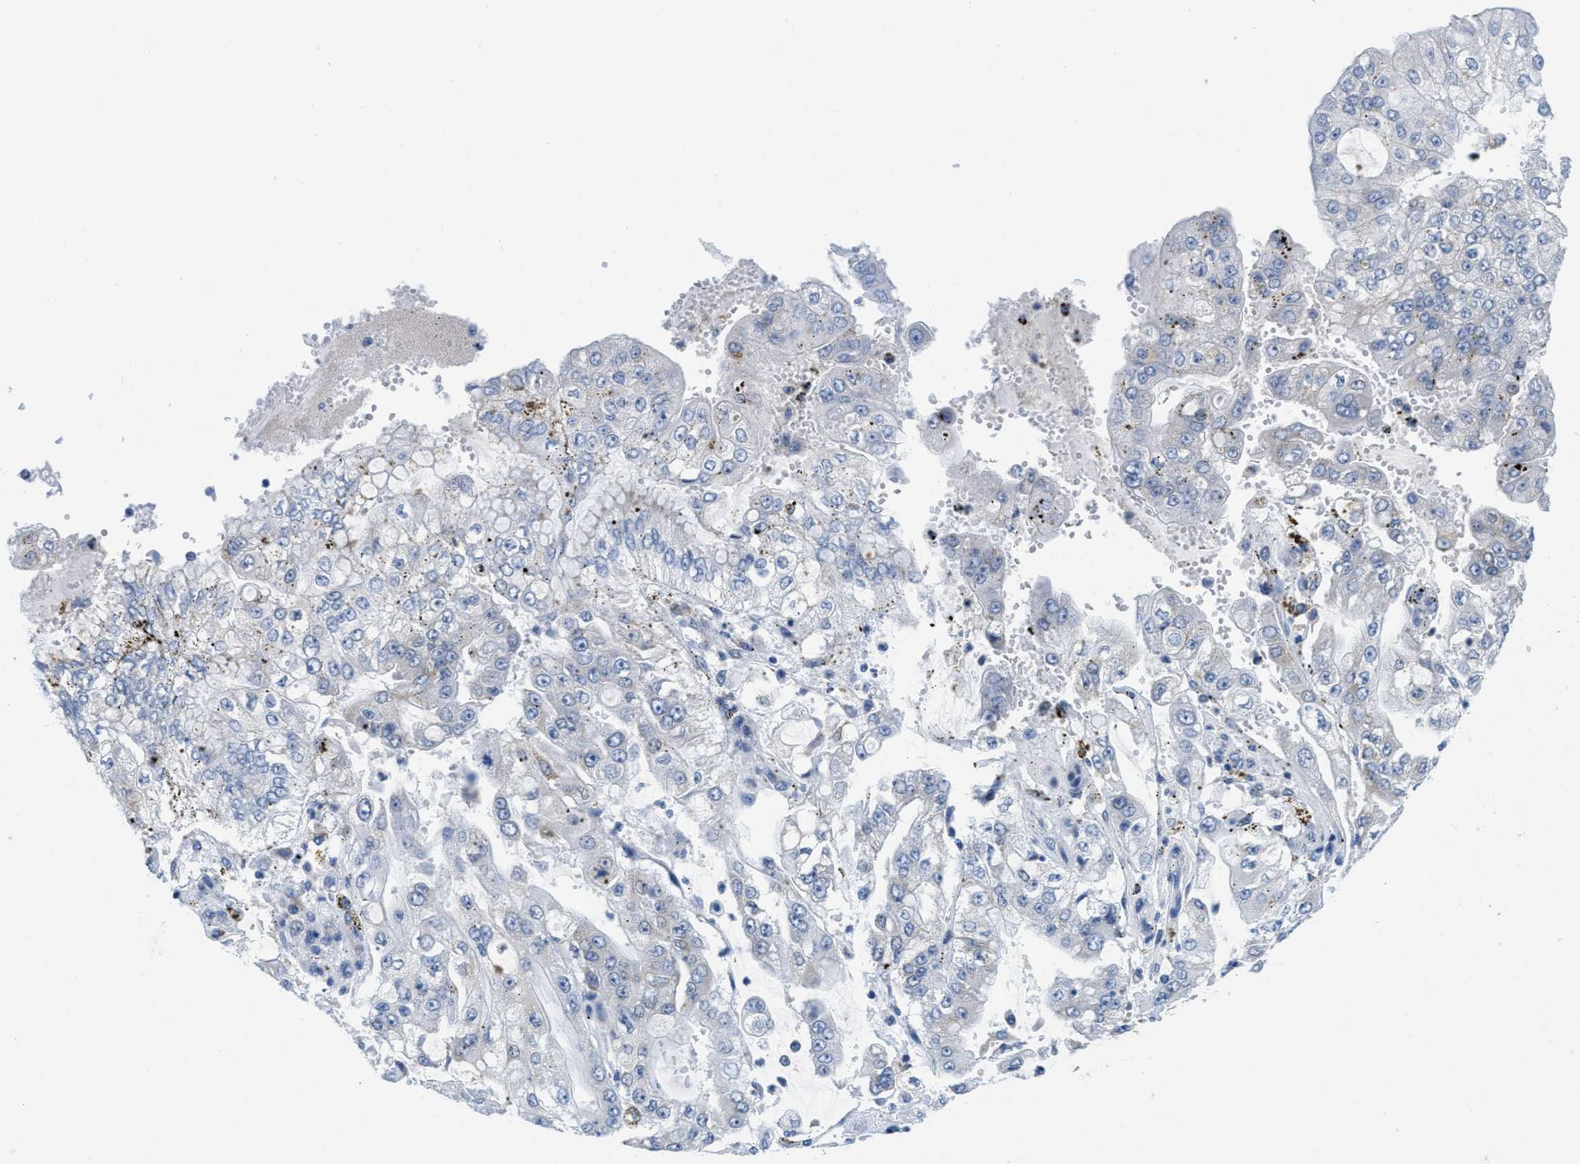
{"staining": {"intensity": "negative", "quantity": "none", "location": "none"}, "tissue": "stomach cancer", "cell_type": "Tumor cells", "image_type": "cancer", "snomed": [{"axis": "morphology", "description": "Adenocarcinoma, NOS"}, {"axis": "topography", "description": "Stomach"}], "caption": "High magnification brightfield microscopy of stomach cancer stained with DAB (brown) and counterstained with hematoxylin (blue): tumor cells show no significant positivity. The staining was performed using DAB (3,3'-diaminobenzidine) to visualize the protein expression in brown, while the nuclei were stained in blue with hematoxylin (Magnification: 20x).", "gene": "PTDSS1", "patient": {"sex": "male", "age": 76}}